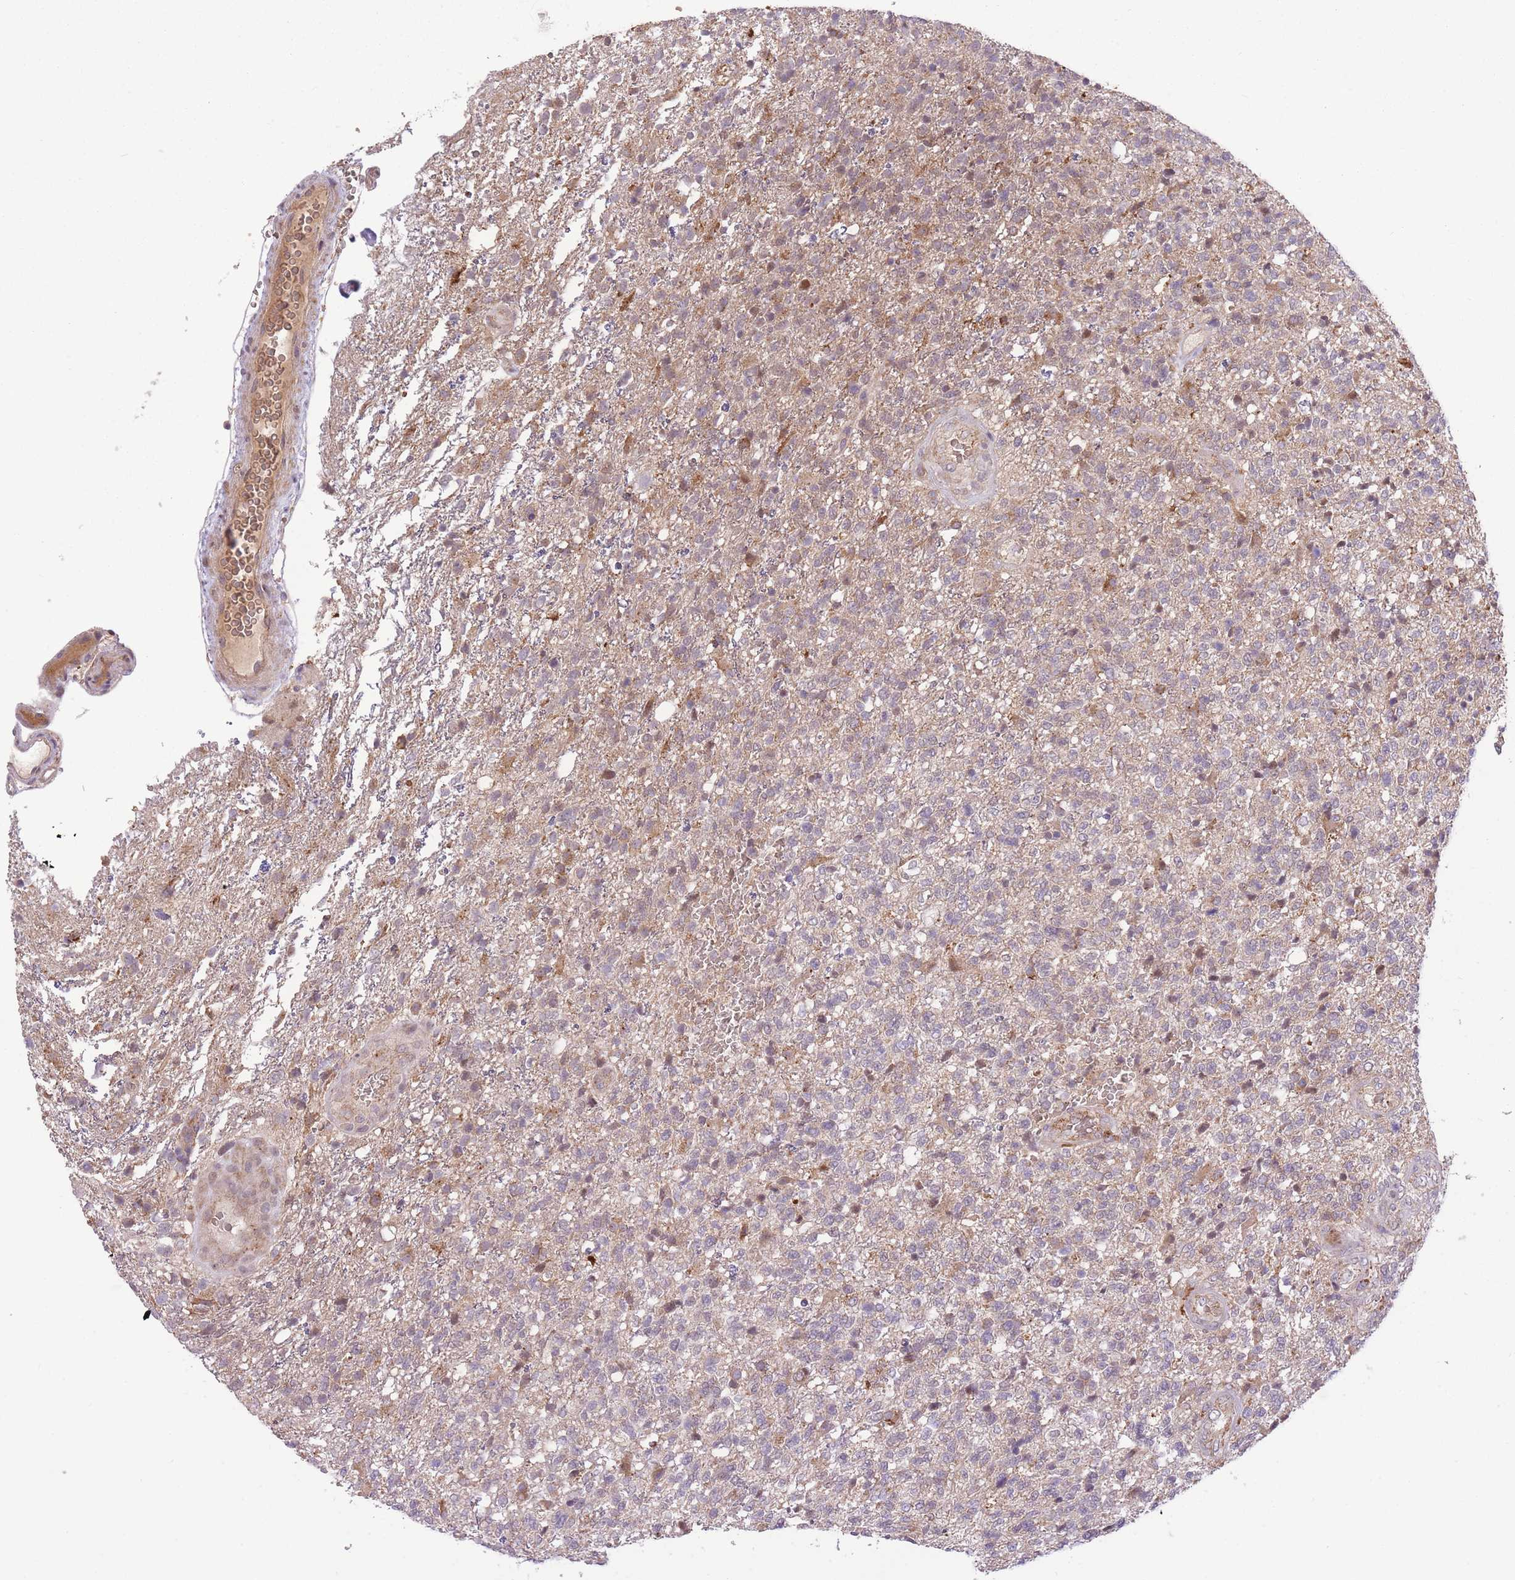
{"staining": {"intensity": "weak", "quantity": "25%-75%", "location": "cytoplasmic/membranous"}, "tissue": "glioma", "cell_type": "Tumor cells", "image_type": "cancer", "snomed": [{"axis": "morphology", "description": "Glioma, malignant, High grade"}, {"axis": "topography", "description": "Brain"}], "caption": "A photomicrograph of human glioma stained for a protein reveals weak cytoplasmic/membranous brown staining in tumor cells. The staining was performed using DAB, with brown indicating positive protein expression. Nuclei are stained blue with hematoxylin.", "gene": "POLR3F", "patient": {"sex": "male", "age": 56}}